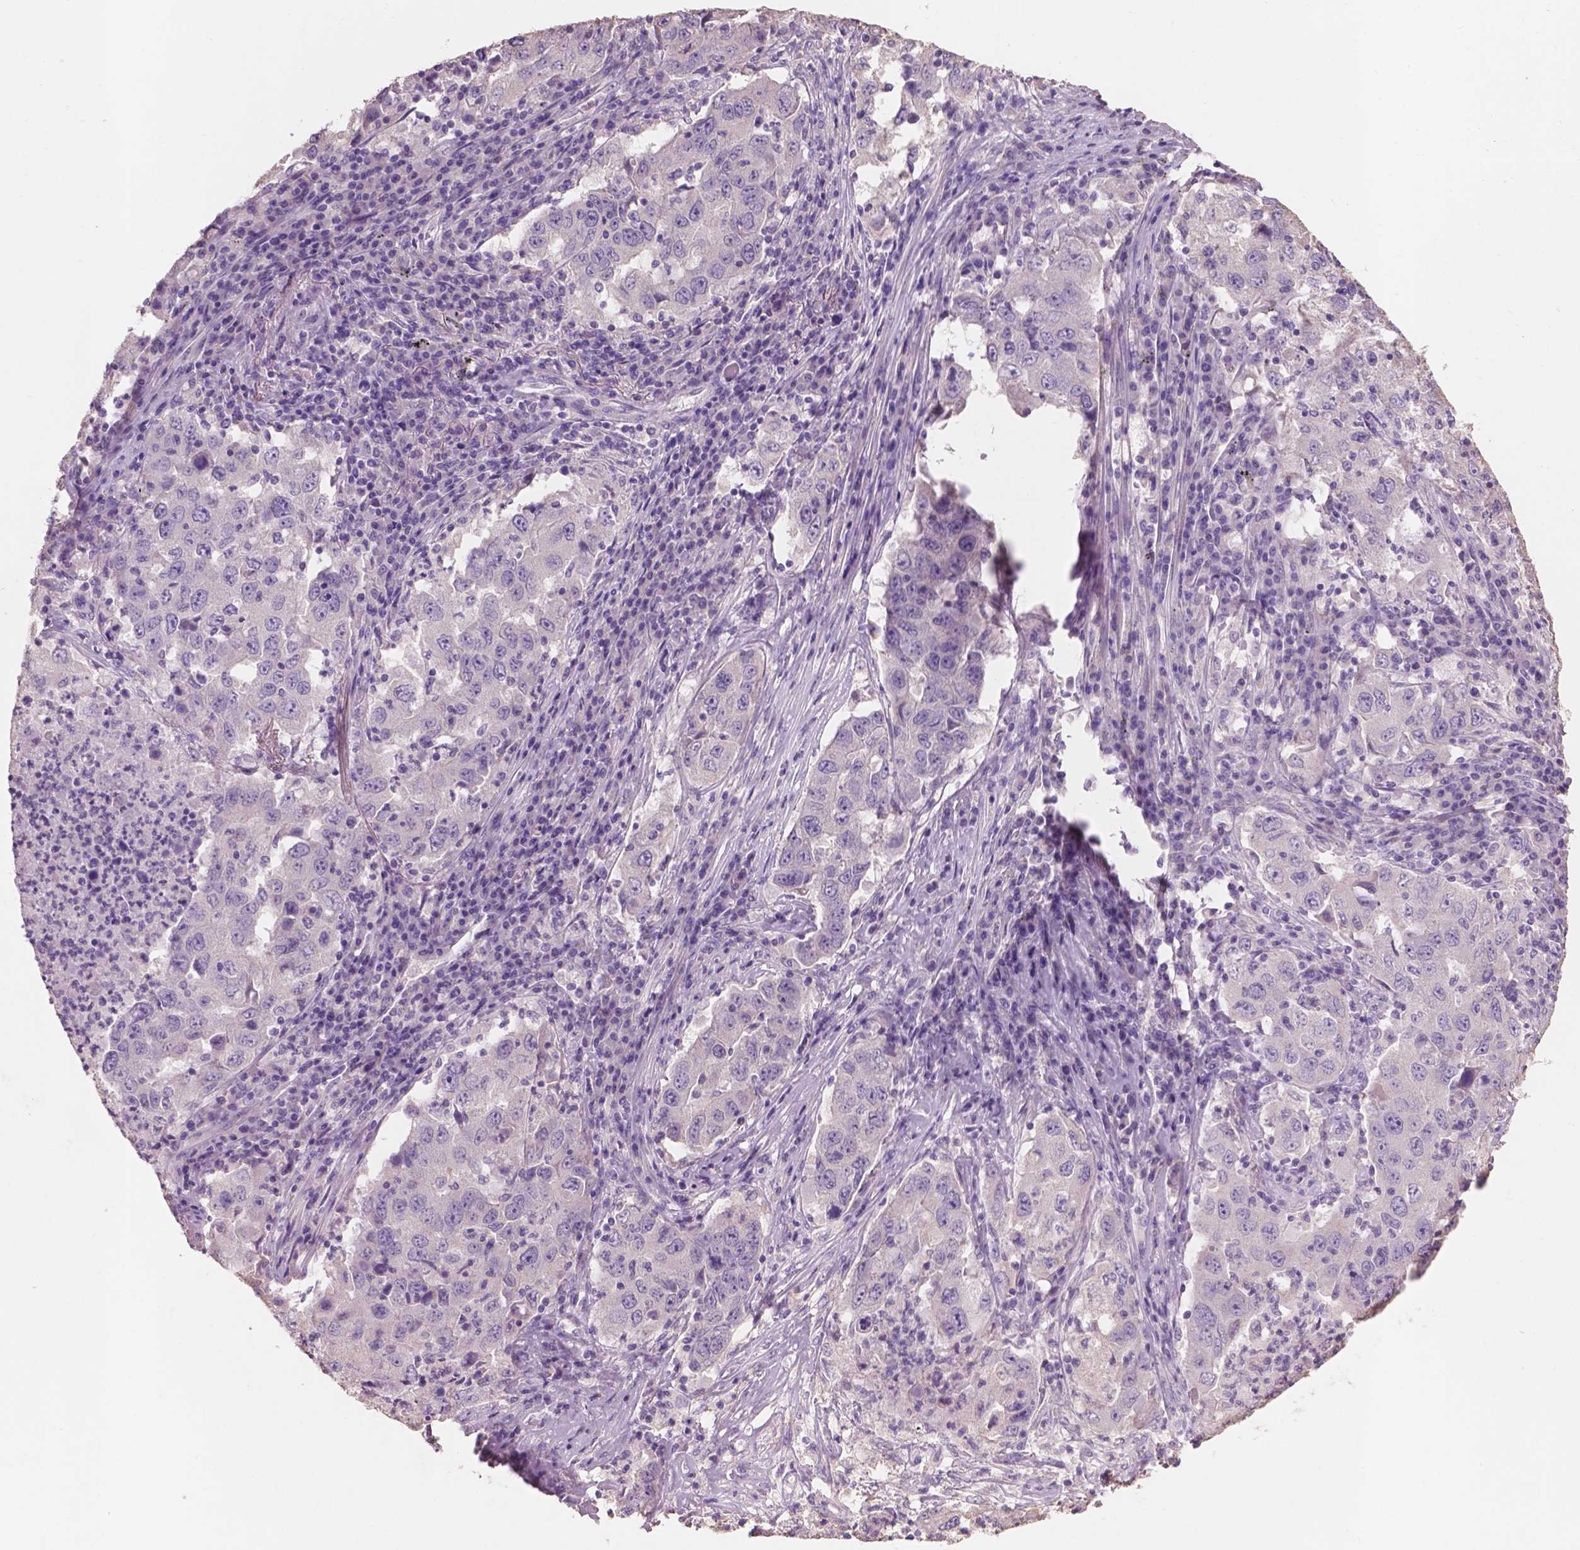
{"staining": {"intensity": "negative", "quantity": "none", "location": "none"}, "tissue": "lung cancer", "cell_type": "Tumor cells", "image_type": "cancer", "snomed": [{"axis": "morphology", "description": "Adenocarcinoma, NOS"}, {"axis": "topography", "description": "Lung"}], "caption": "This is a histopathology image of immunohistochemistry staining of lung adenocarcinoma, which shows no positivity in tumor cells.", "gene": "SBSN", "patient": {"sex": "male", "age": 73}}